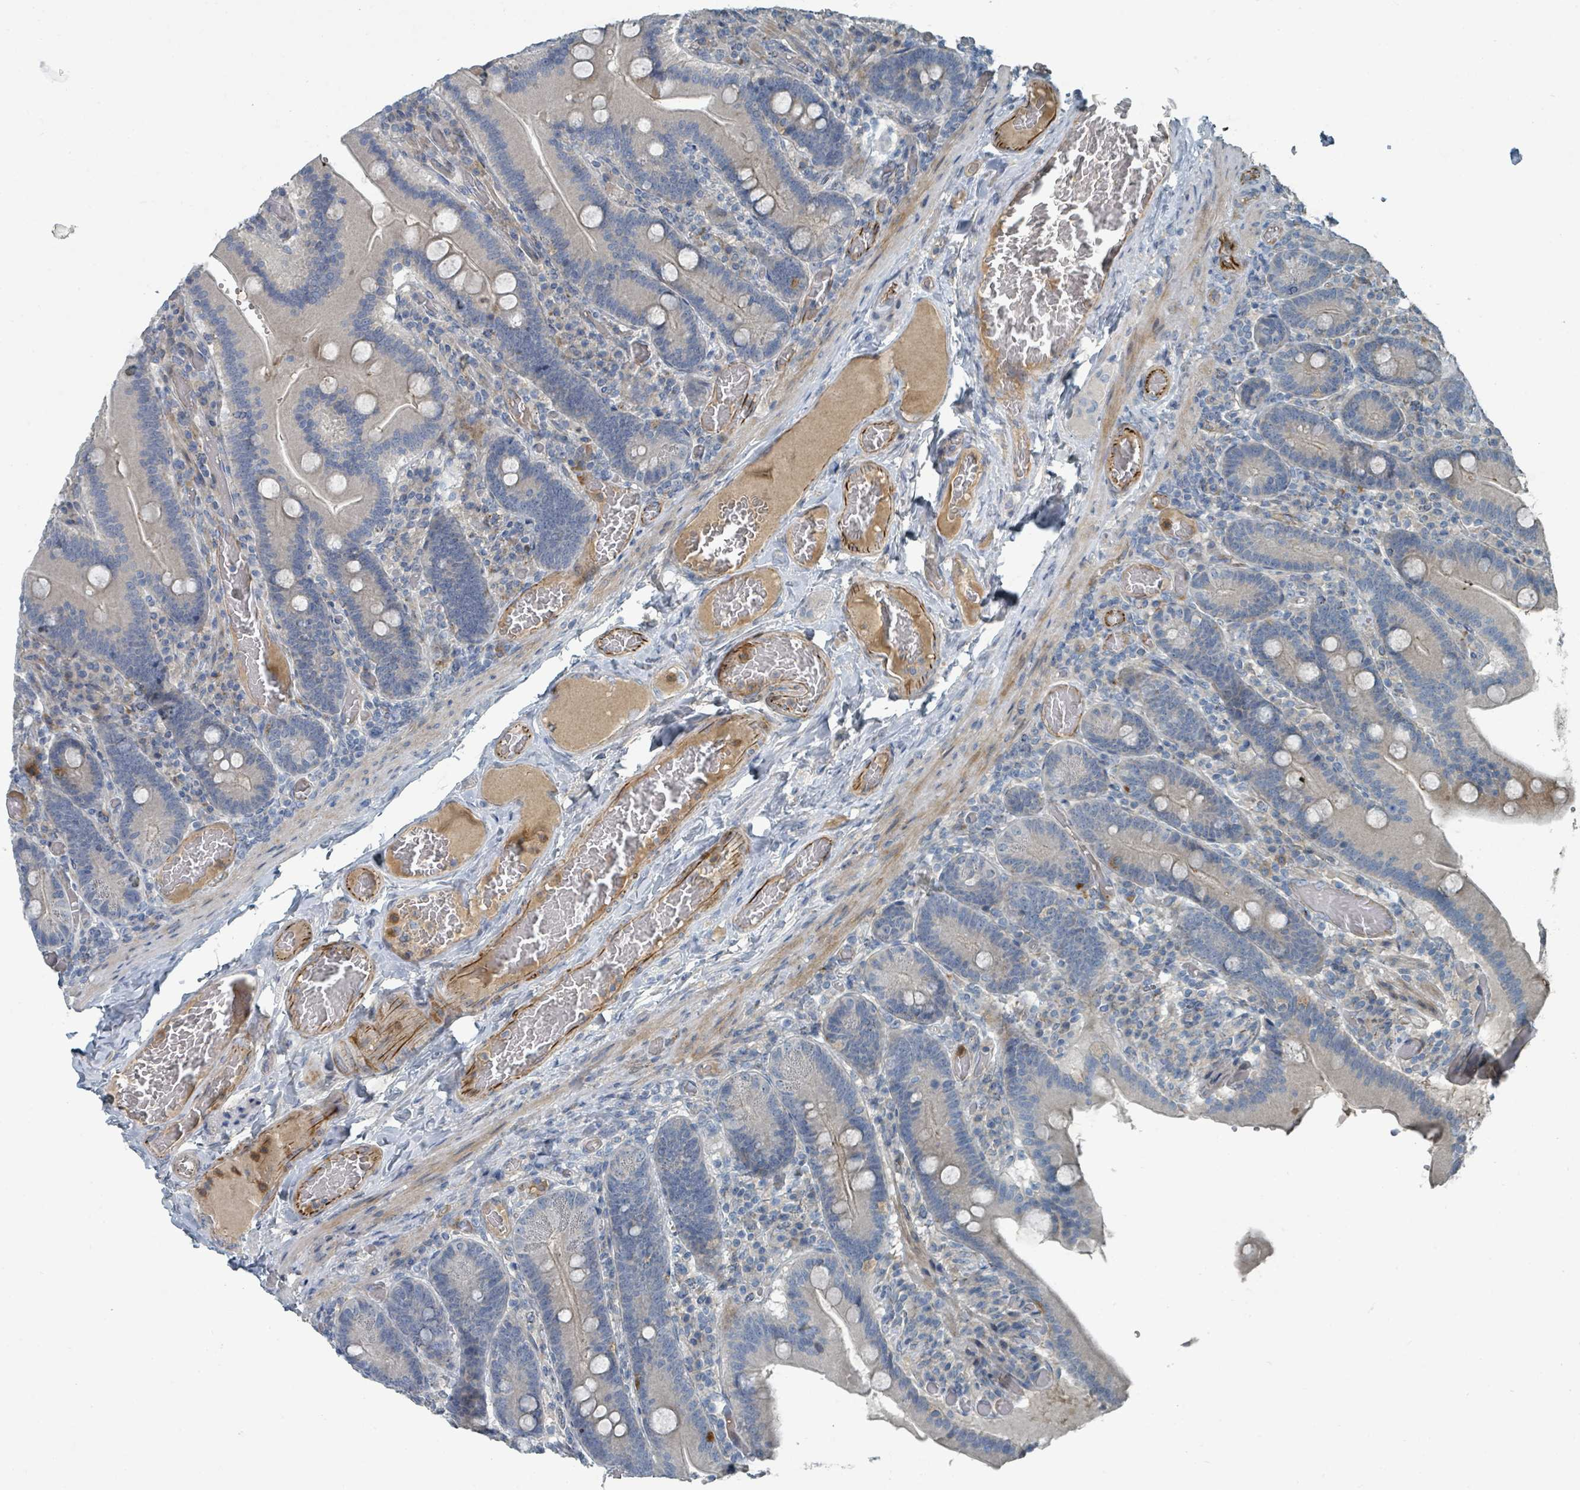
{"staining": {"intensity": "weak", "quantity": "<25%", "location": "cytoplasmic/membranous"}, "tissue": "duodenum", "cell_type": "Glandular cells", "image_type": "normal", "snomed": [{"axis": "morphology", "description": "Normal tissue, NOS"}, {"axis": "topography", "description": "Duodenum"}], "caption": "This is an IHC micrograph of unremarkable human duodenum. There is no staining in glandular cells.", "gene": "SLC44A5", "patient": {"sex": "female", "age": 62}}